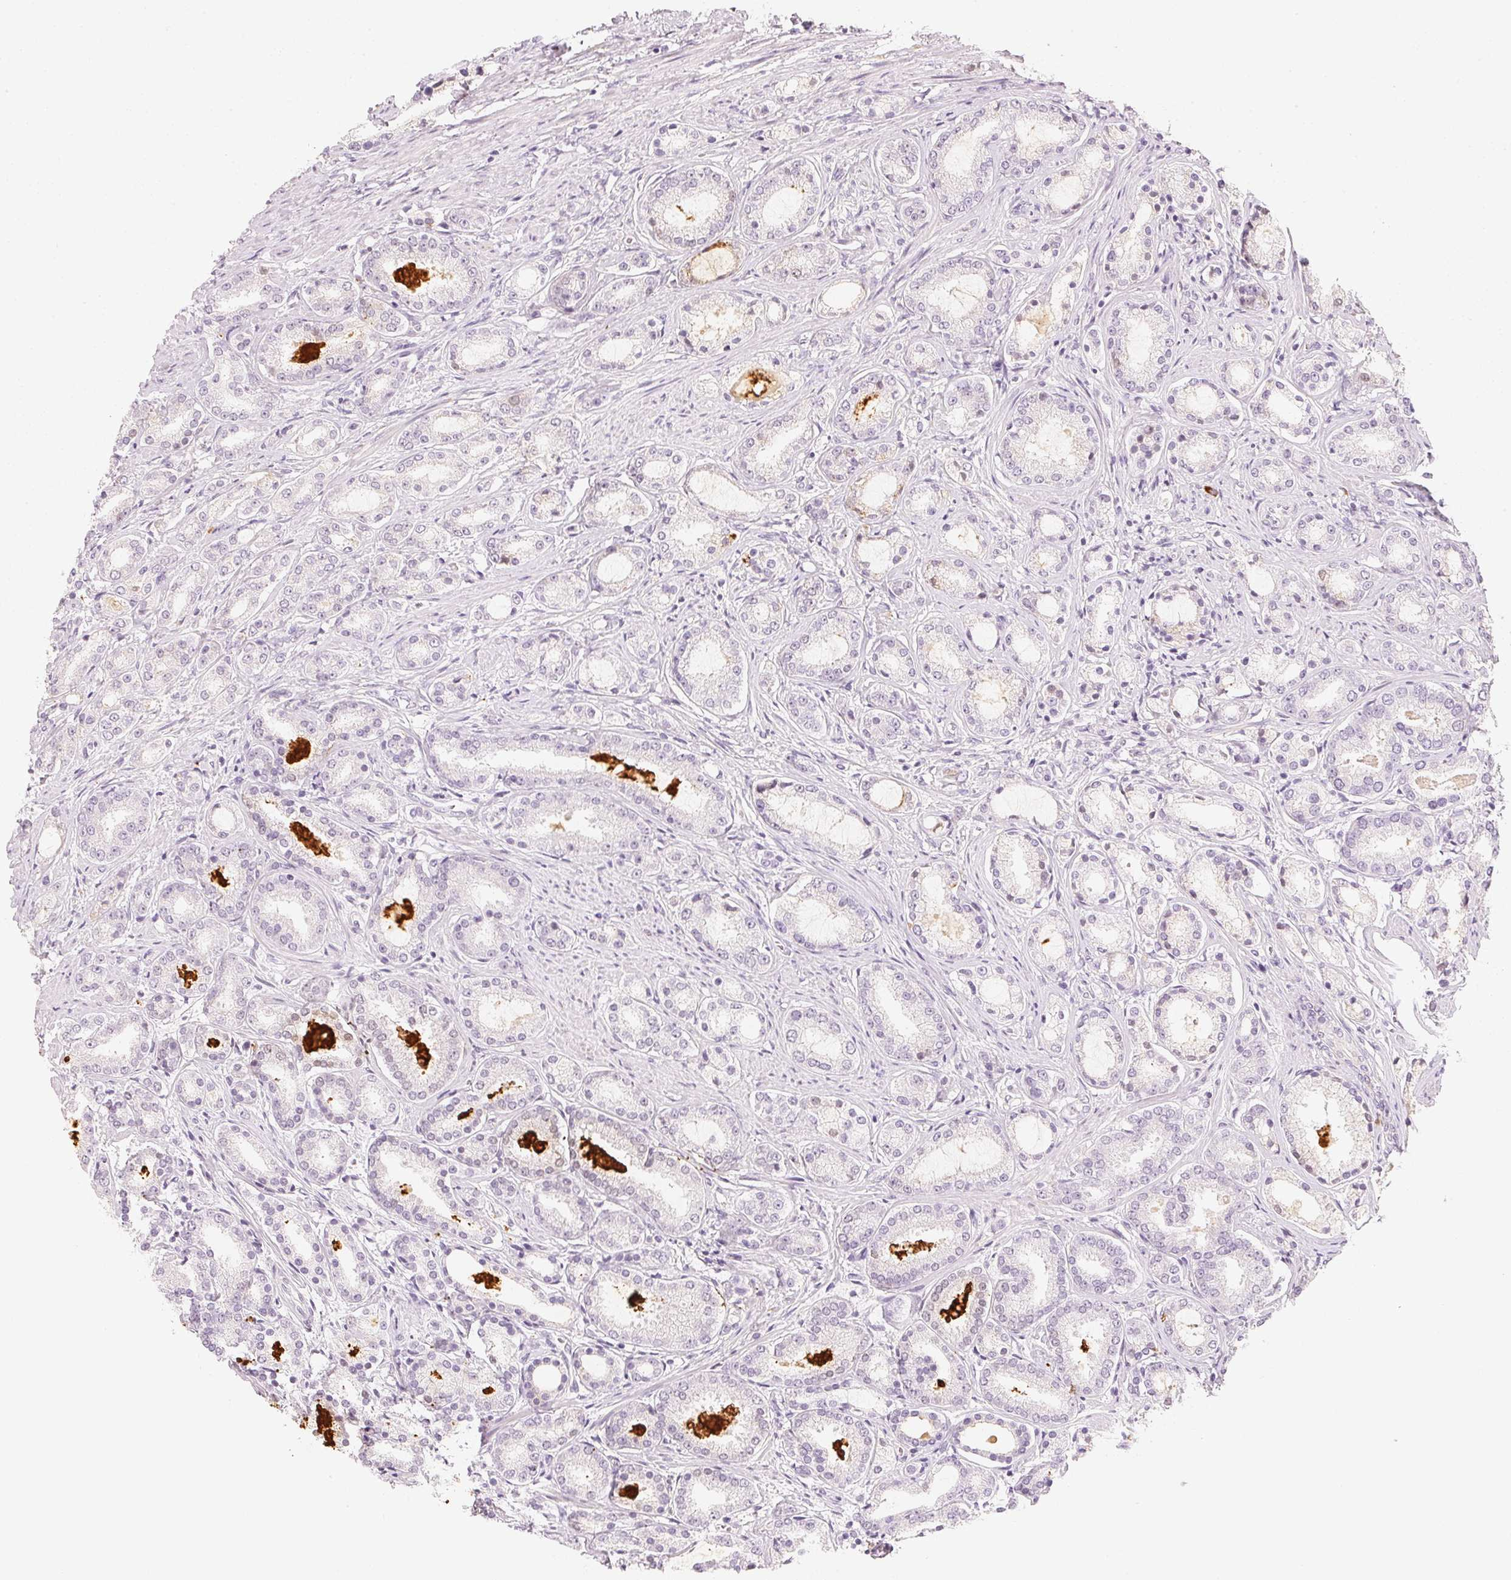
{"staining": {"intensity": "negative", "quantity": "none", "location": "none"}, "tissue": "prostate cancer", "cell_type": "Tumor cells", "image_type": "cancer", "snomed": [{"axis": "morphology", "description": "Adenocarcinoma, High grade"}, {"axis": "topography", "description": "Prostate"}], "caption": "Prostate cancer stained for a protein using immunohistochemistry demonstrates no staining tumor cells.", "gene": "RMDN2", "patient": {"sex": "male", "age": 63}}